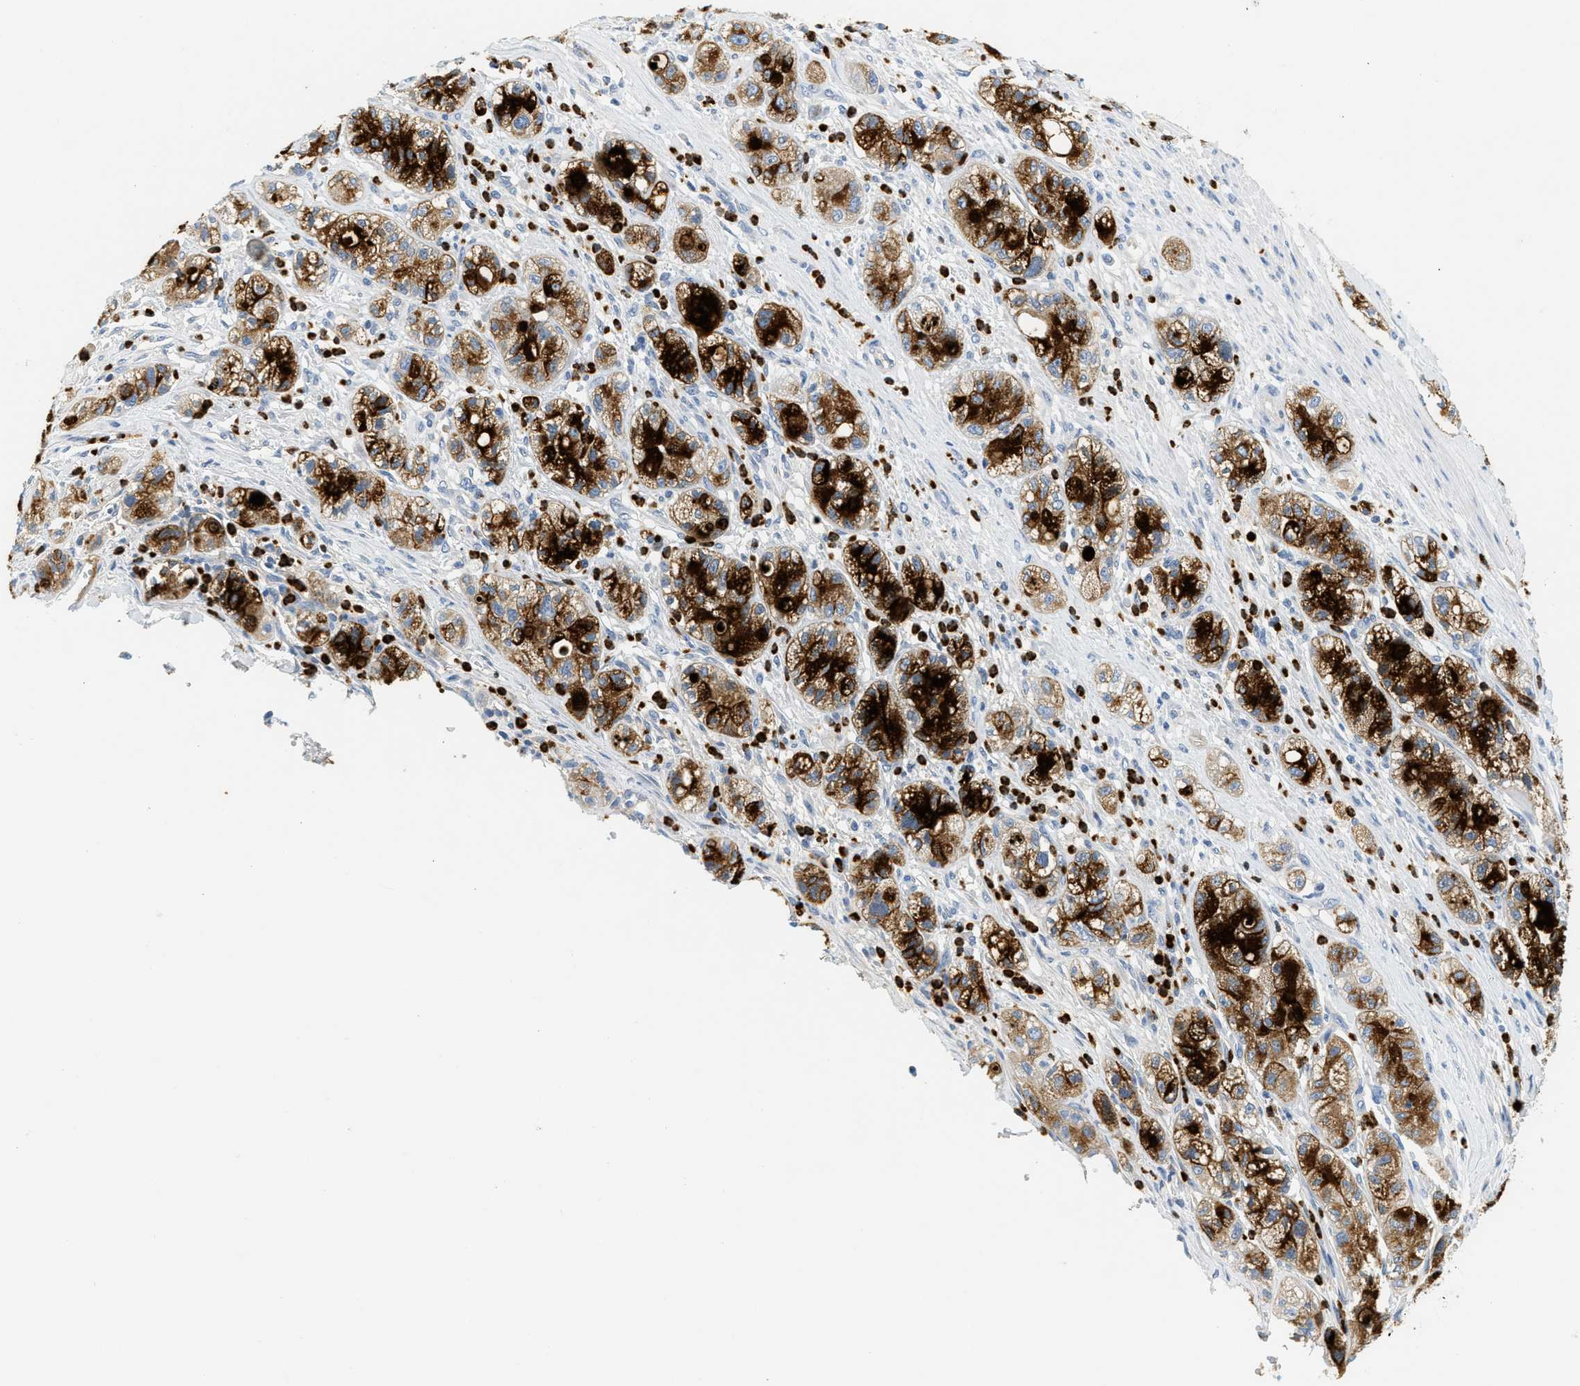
{"staining": {"intensity": "strong", "quantity": "25%-75%", "location": "cytoplasmic/membranous"}, "tissue": "pancreatic cancer", "cell_type": "Tumor cells", "image_type": "cancer", "snomed": [{"axis": "morphology", "description": "Adenocarcinoma, NOS"}, {"axis": "topography", "description": "Pancreas"}], "caption": "A brown stain shows strong cytoplasmic/membranous positivity of a protein in human pancreatic cancer (adenocarcinoma) tumor cells. The staining was performed using DAB to visualize the protein expression in brown, while the nuclei were stained in blue with hematoxylin (Magnification: 20x).", "gene": "LCN2", "patient": {"sex": "female", "age": 78}}